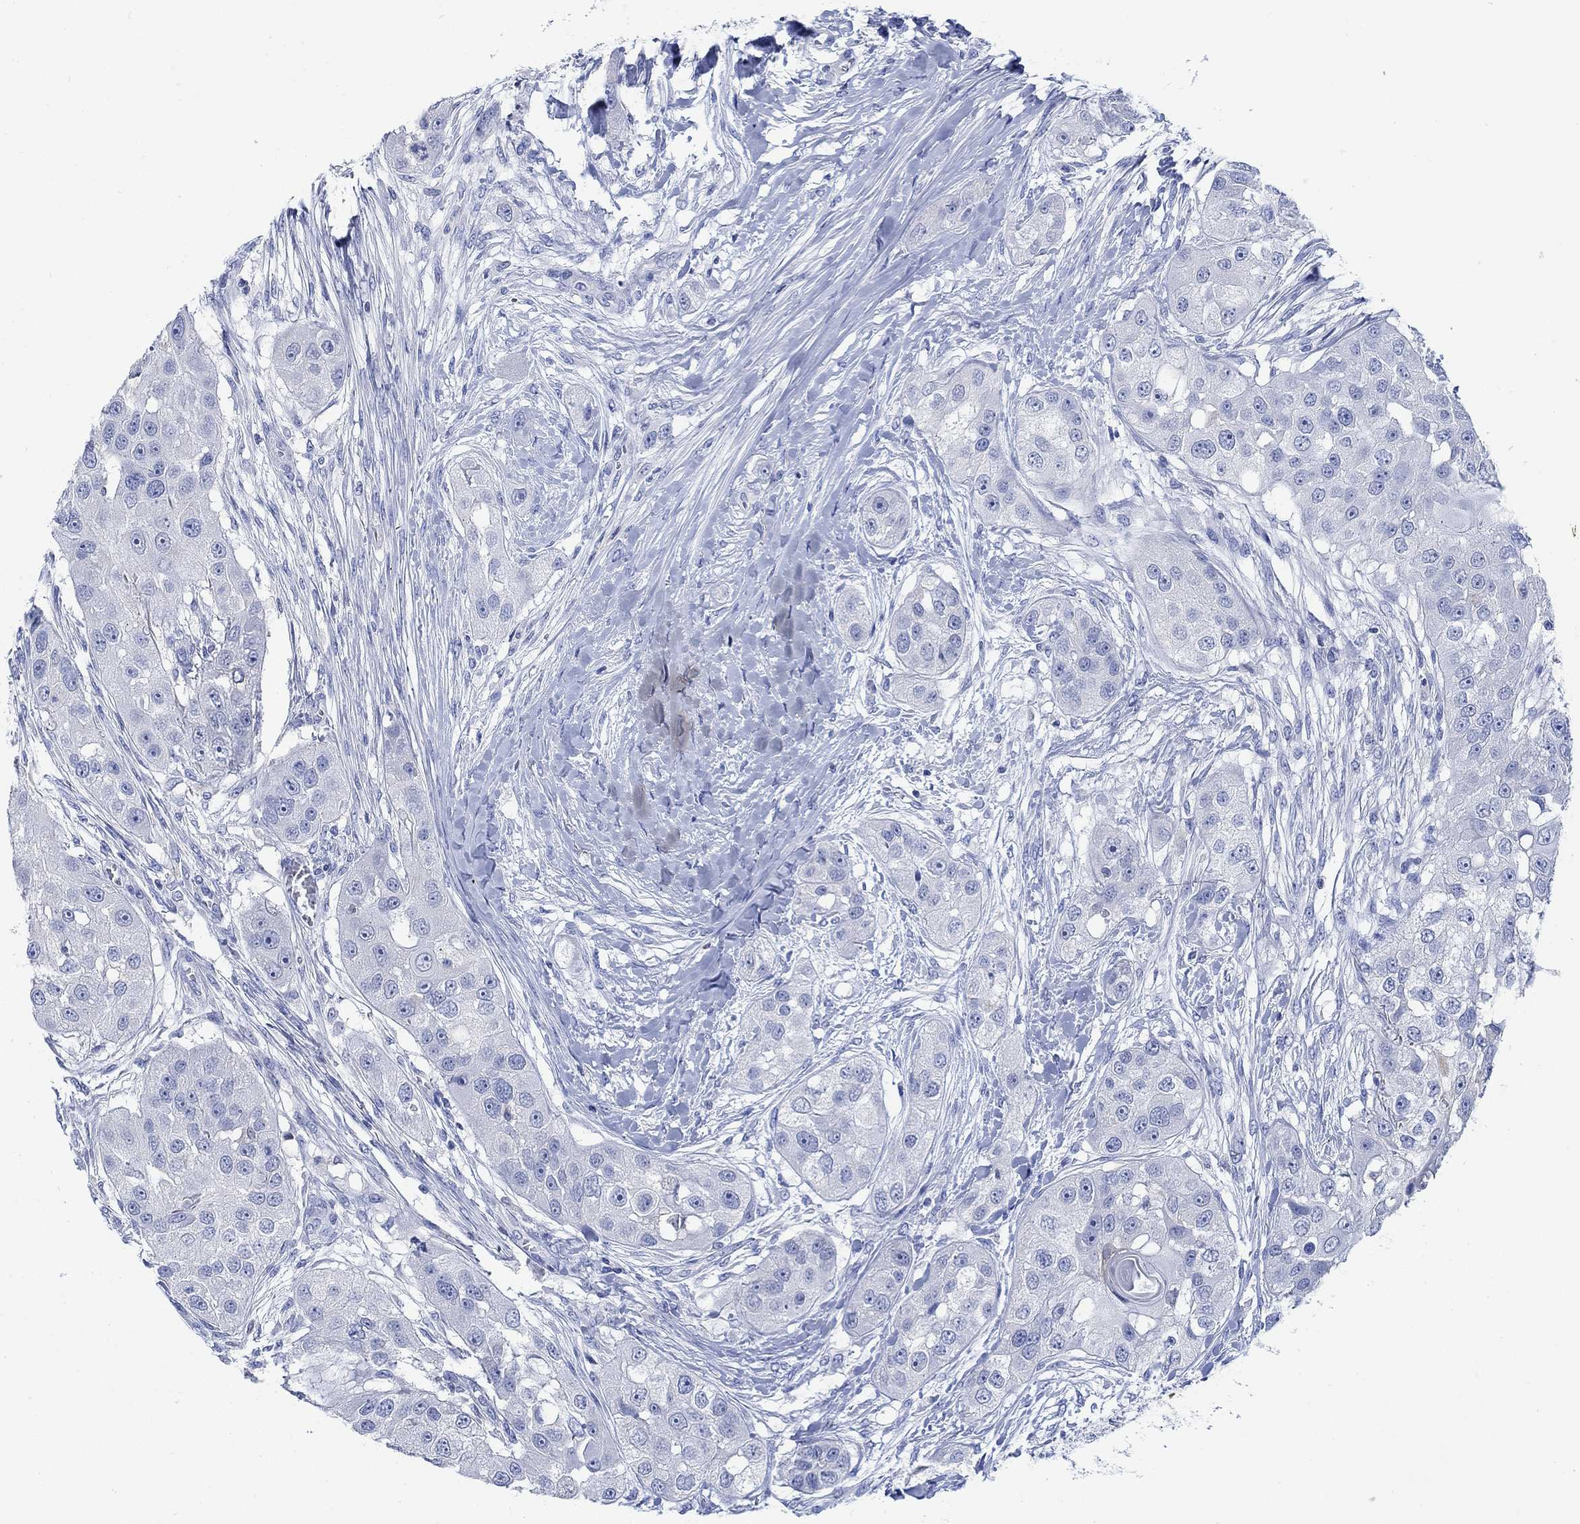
{"staining": {"intensity": "negative", "quantity": "none", "location": "none"}, "tissue": "head and neck cancer", "cell_type": "Tumor cells", "image_type": "cancer", "snomed": [{"axis": "morphology", "description": "Normal tissue, NOS"}, {"axis": "morphology", "description": "Squamous cell carcinoma, NOS"}, {"axis": "topography", "description": "Skeletal muscle"}, {"axis": "topography", "description": "Head-Neck"}], "caption": "Immunohistochemistry of human head and neck cancer displays no expression in tumor cells.", "gene": "PPP1R17", "patient": {"sex": "male", "age": 51}}